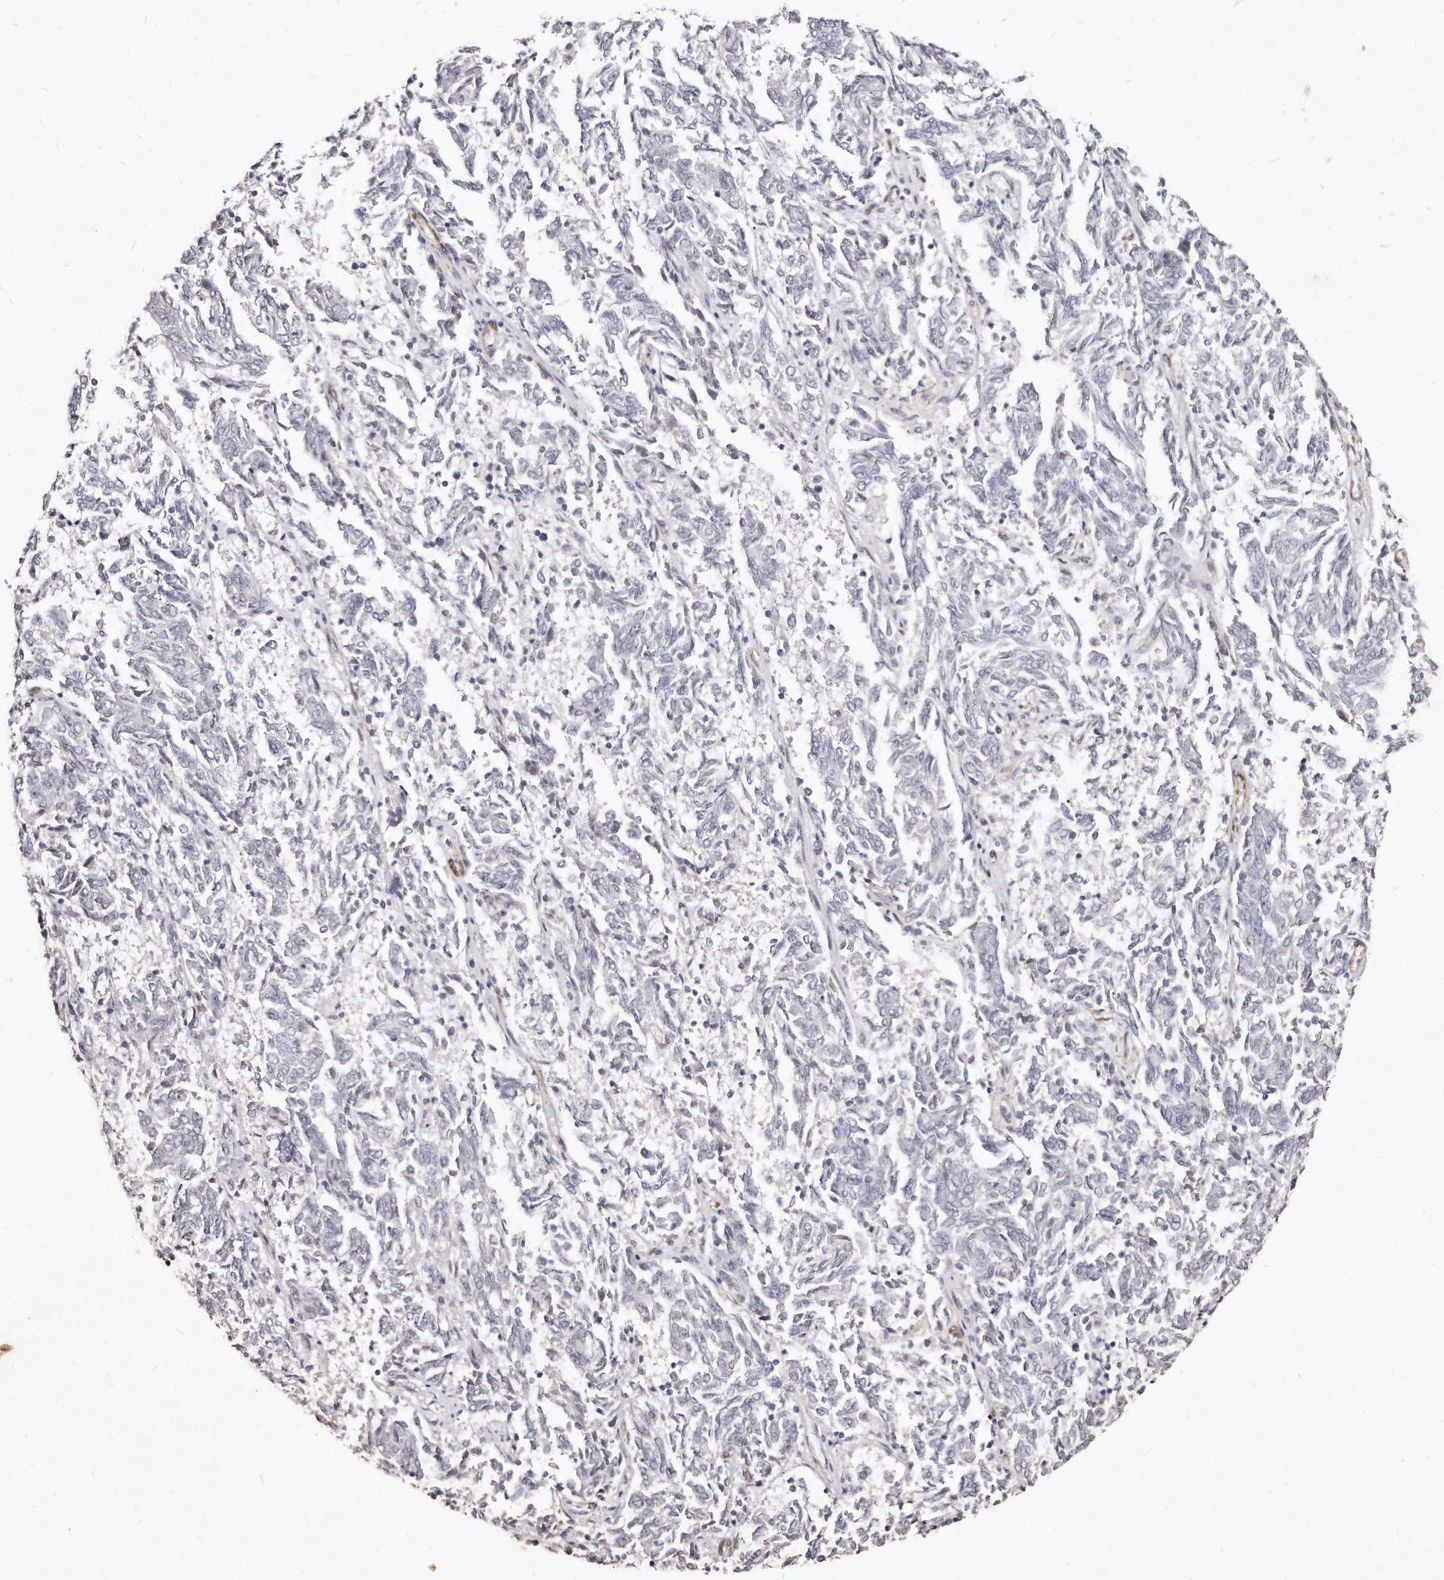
{"staining": {"intensity": "negative", "quantity": "none", "location": "none"}, "tissue": "endometrial cancer", "cell_type": "Tumor cells", "image_type": "cancer", "snomed": [{"axis": "morphology", "description": "Adenocarcinoma, NOS"}, {"axis": "topography", "description": "Endometrium"}], "caption": "This is an immunohistochemistry (IHC) micrograph of endometrial cancer. There is no staining in tumor cells.", "gene": "LMOD1", "patient": {"sex": "female", "age": 80}}